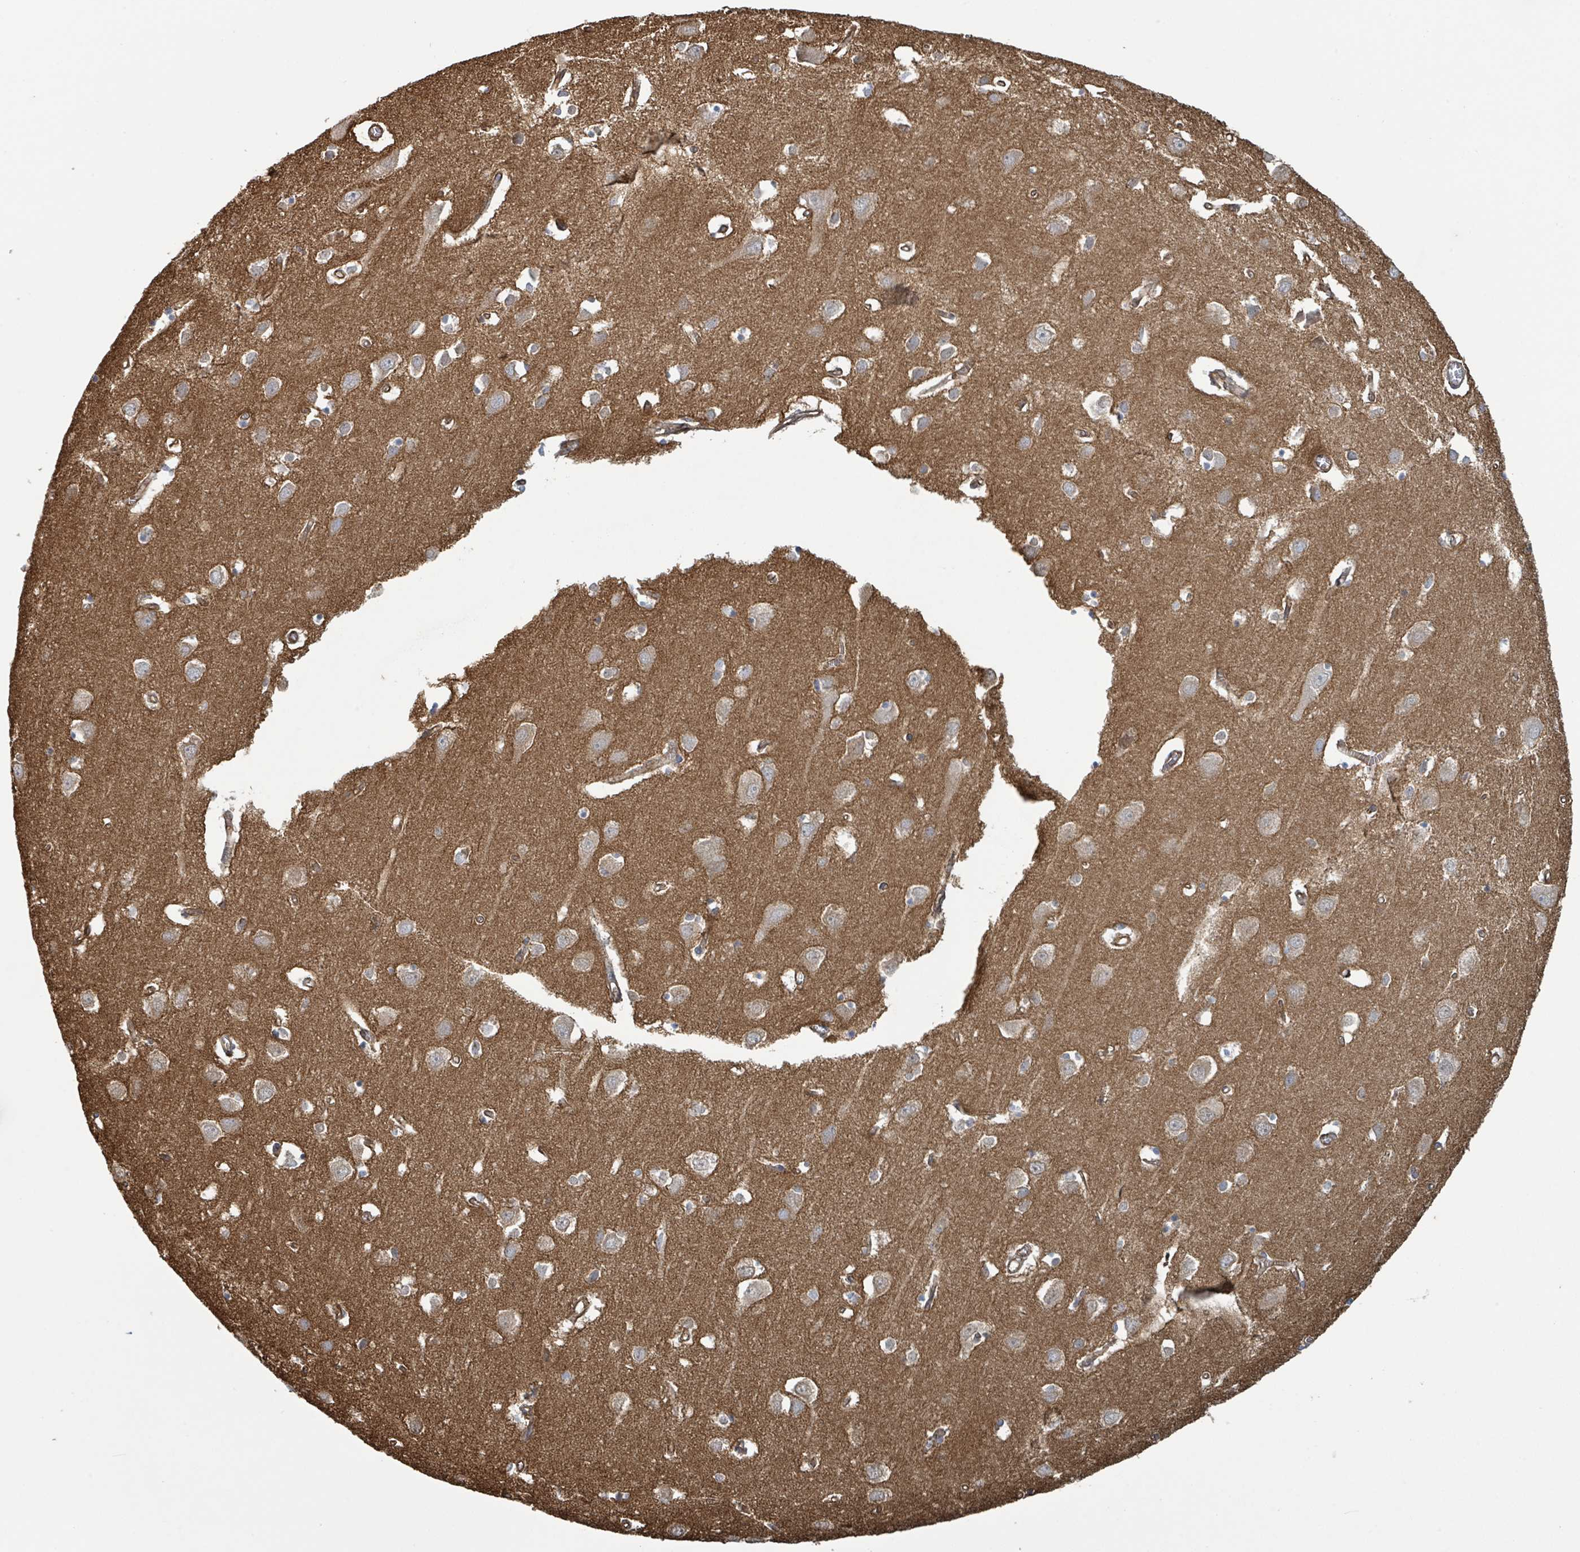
{"staining": {"intensity": "moderate", "quantity": "25%-75%", "location": "cytoplasmic/membranous"}, "tissue": "cerebral cortex", "cell_type": "Endothelial cells", "image_type": "normal", "snomed": [{"axis": "morphology", "description": "Normal tissue, NOS"}, {"axis": "topography", "description": "Cerebral cortex"}], "caption": "The image displays immunohistochemical staining of normal cerebral cortex. There is moderate cytoplasmic/membranous expression is identified in about 25%-75% of endothelial cells.", "gene": "LDOC1", "patient": {"sex": "male", "age": 70}}